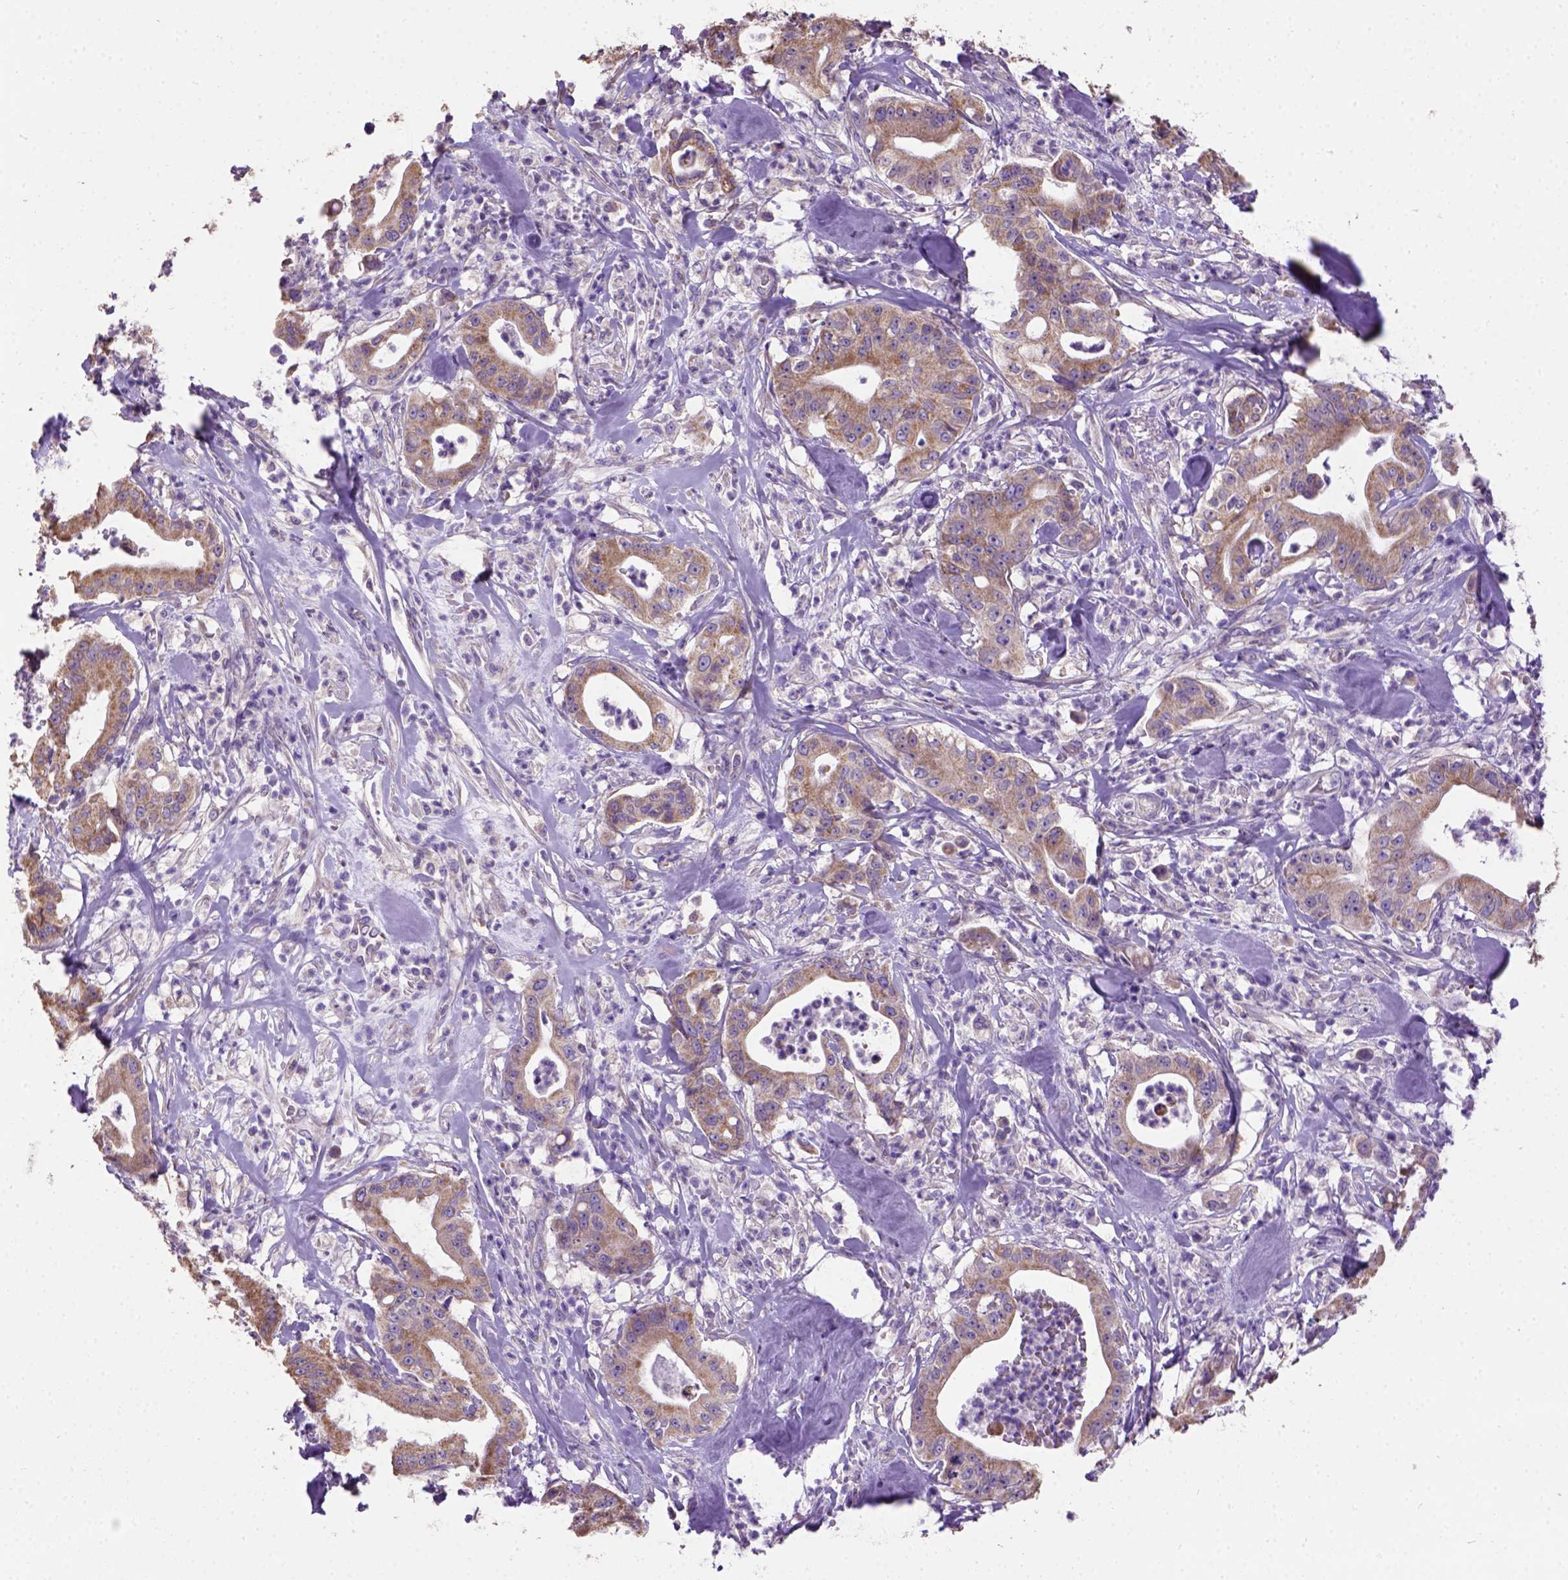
{"staining": {"intensity": "moderate", "quantity": ">75%", "location": "cytoplasmic/membranous"}, "tissue": "pancreatic cancer", "cell_type": "Tumor cells", "image_type": "cancer", "snomed": [{"axis": "morphology", "description": "Adenocarcinoma, NOS"}, {"axis": "topography", "description": "Pancreas"}], "caption": "A high-resolution micrograph shows immunohistochemistry staining of pancreatic cancer (adenocarcinoma), which exhibits moderate cytoplasmic/membranous staining in about >75% of tumor cells. (Brightfield microscopy of DAB IHC at high magnification).", "gene": "DQX1", "patient": {"sex": "male", "age": 71}}